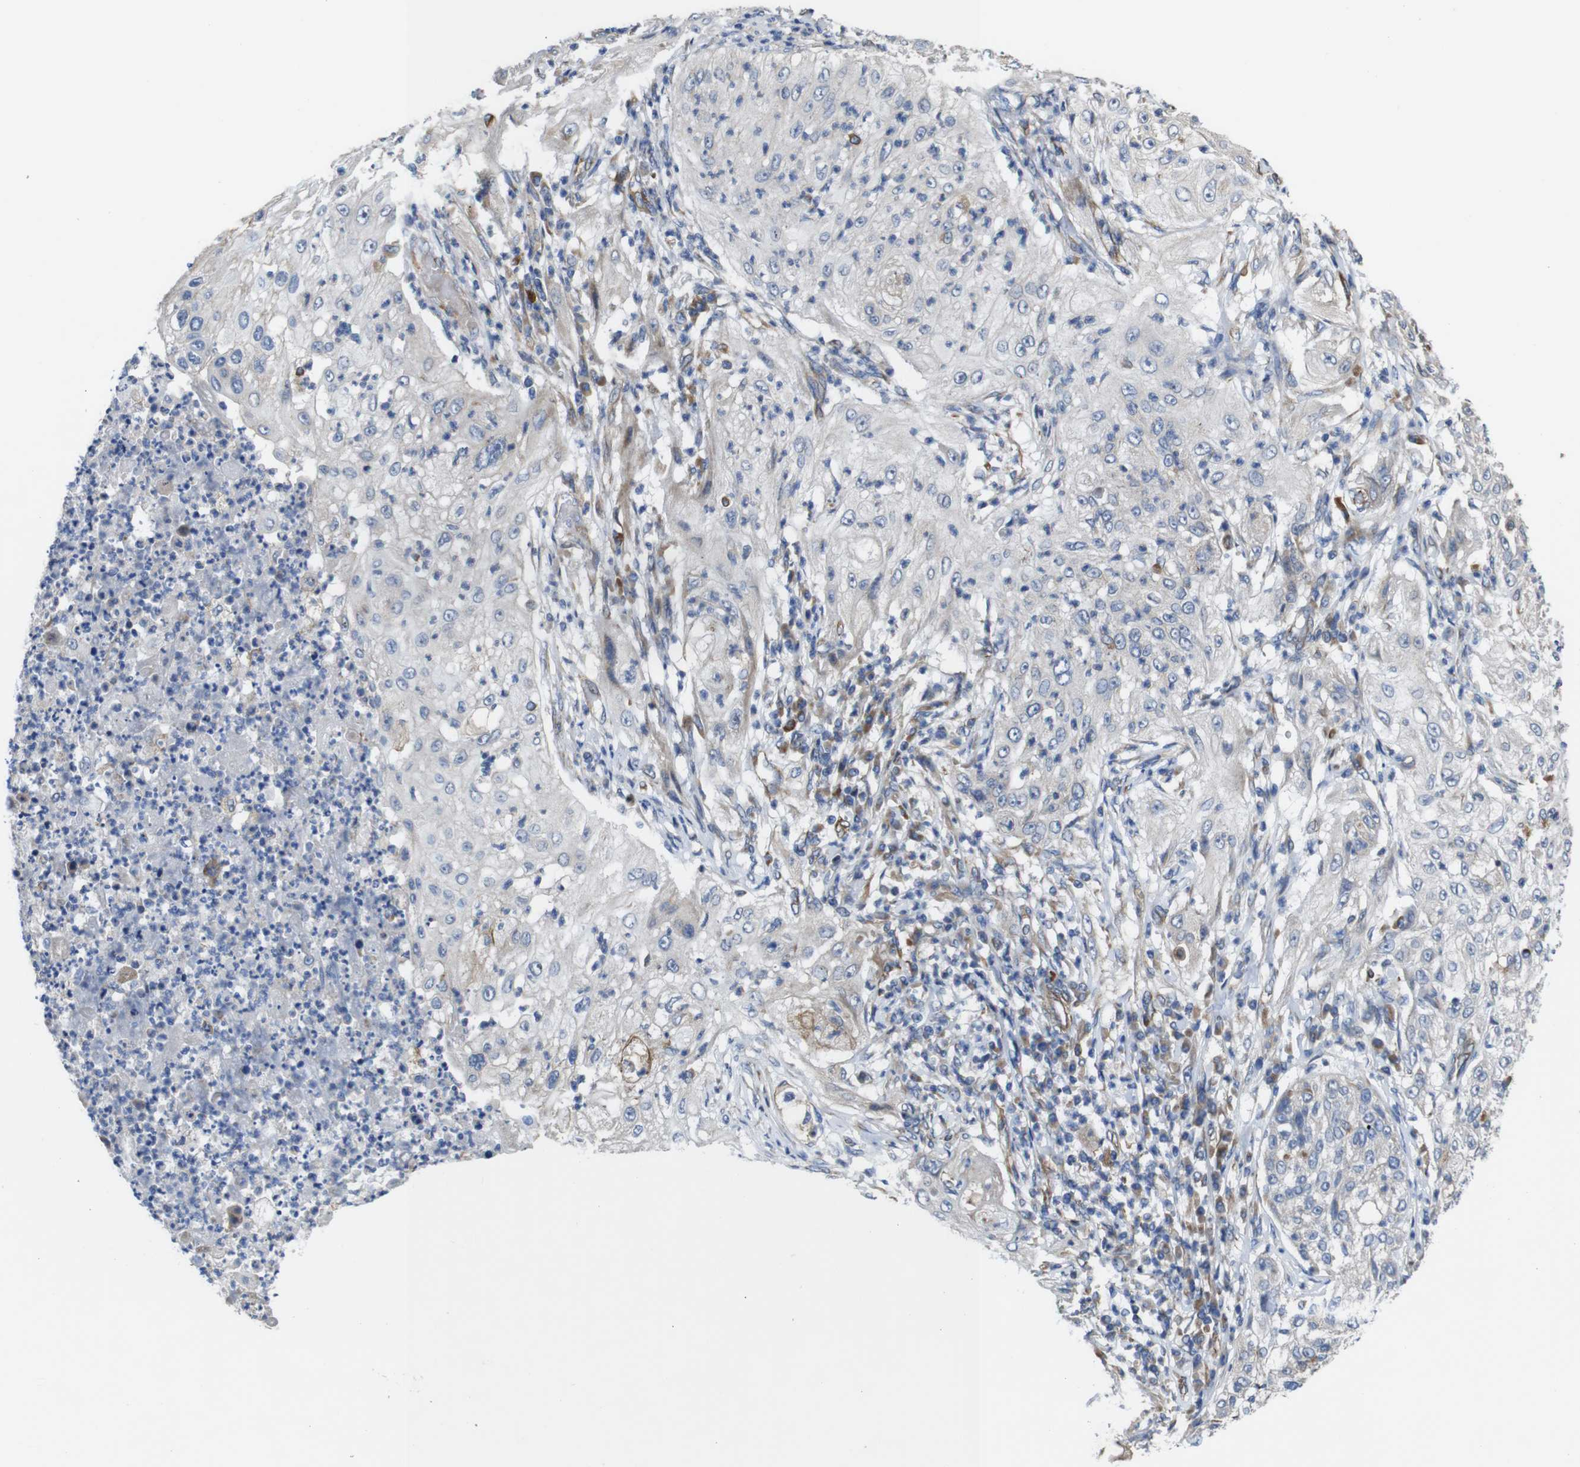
{"staining": {"intensity": "weak", "quantity": "<25%", "location": "cytoplasmic/membranous"}, "tissue": "lung cancer", "cell_type": "Tumor cells", "image_type": "cancer", "snomed": [{"axis": "morphology", "description": "Inflammation, NOS"}, {"axis": "morphology", "description": "Squamous cell carcinoma, NOS"}, {"axis": "topography", "description": "Lymph node"}, {"axis": "topography", "description": "Soft tissue"}, {"axis": "topography", "description": "Lung"}], "caption": "The immunohistochemistry micrograph has no significant expression in tumor cells of lung squamous cell carcinoma tissue.", "gene": "POMK", "patient": {"sex": "male", "age": 66}}